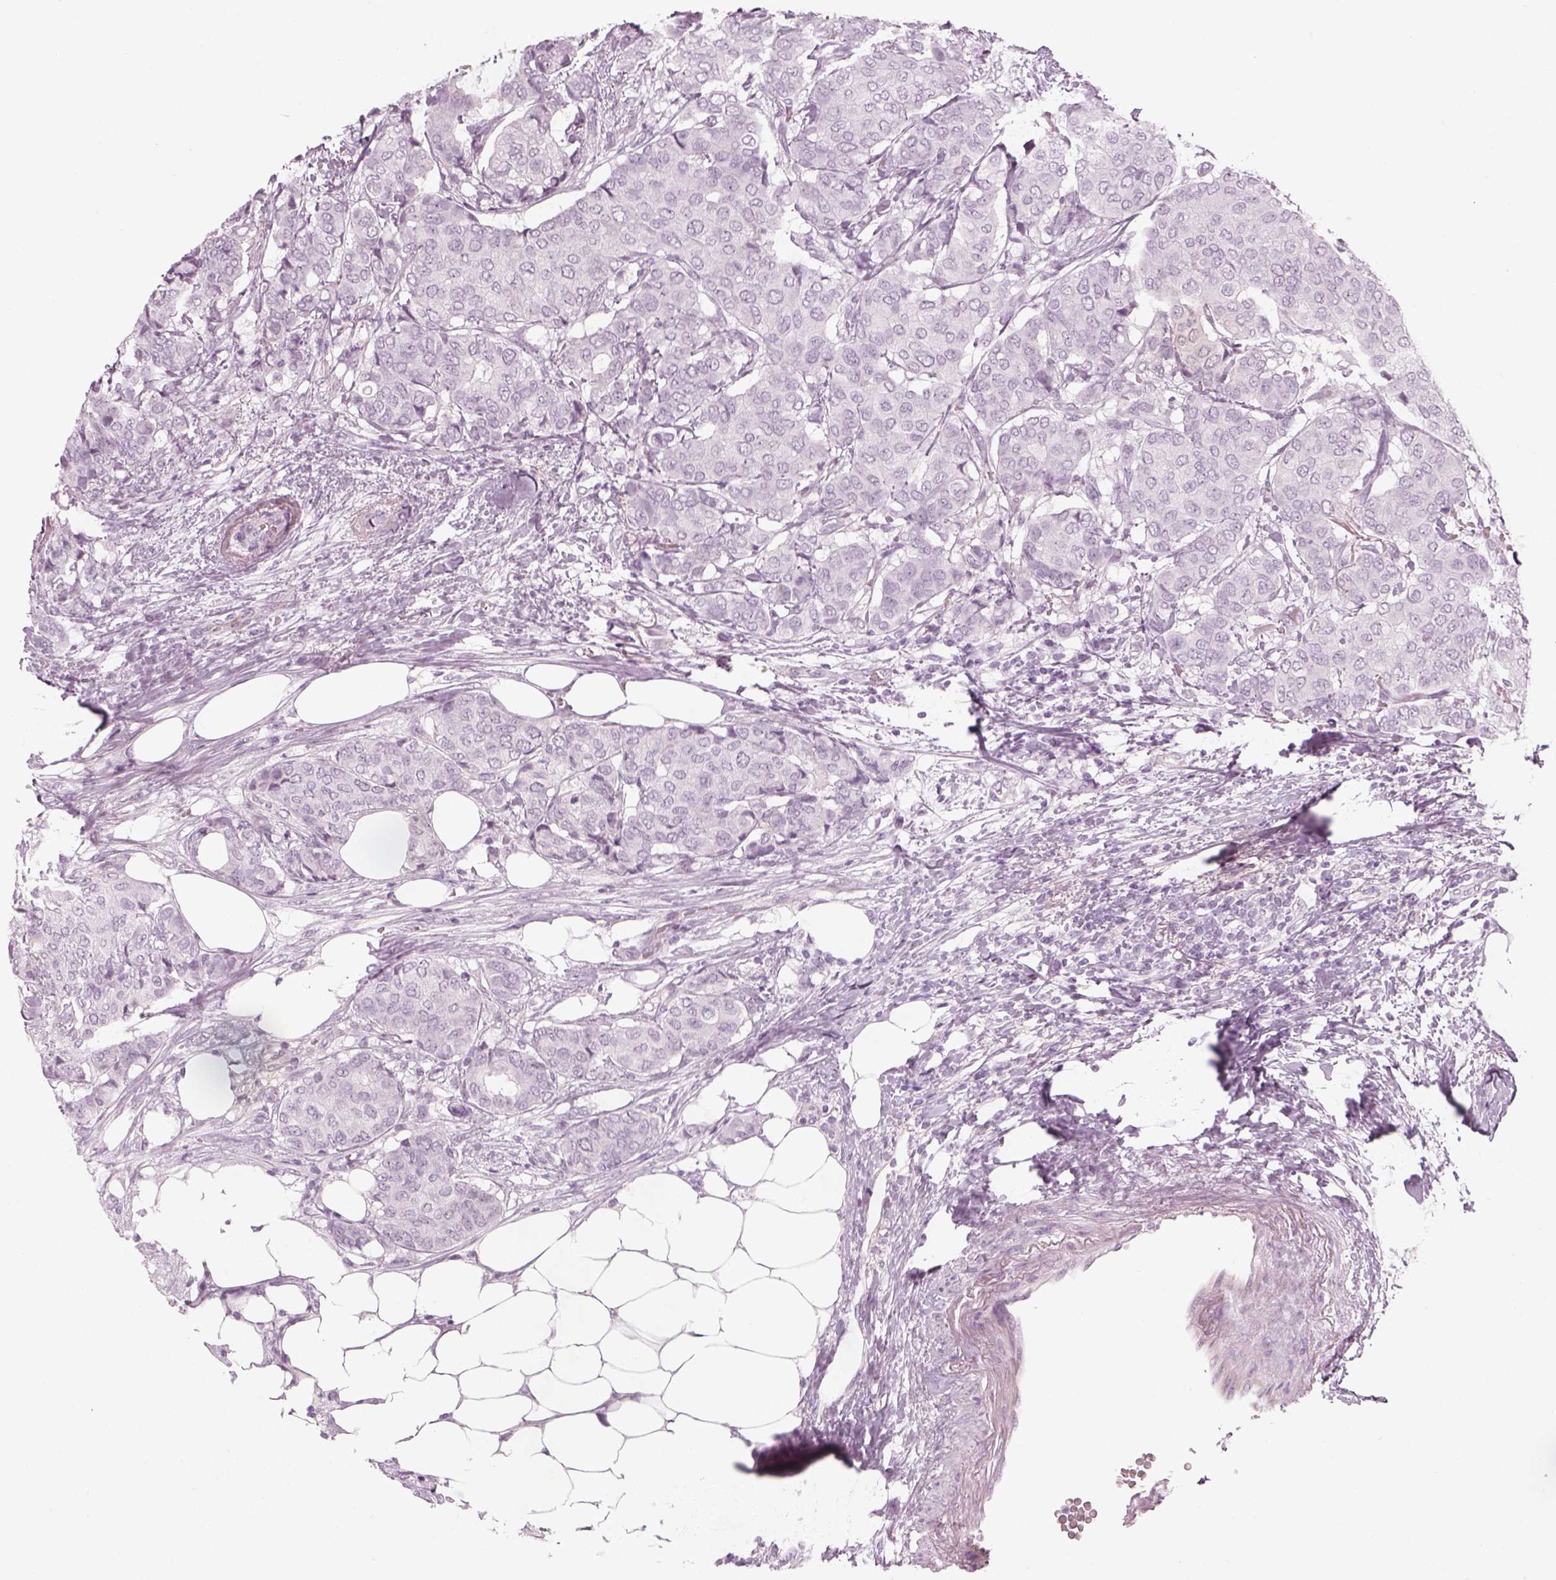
{"staining": {"intensity": "negative", "quantity": "none", "location": "none"}, "tissue": "breast cancer", "cell_type": "Tumor cells", "image_type": "cancer", "snomed": [{"axis": "morphology", "description": "Duct carcinoma"}, {"axis": "topography", "description": "Breast"}], "caption": "The micrograph shows no staining of tumor cells in breast cancer (infiltrating ductal carcinoma). The staining was performed using DAB to visualize the protein expression in brown, while the nuclei were stained in blue with hematoxylin (Magnification: 20x).", "gene": "GAS2L2", "patient": {"sex": "female", "age": 75}}